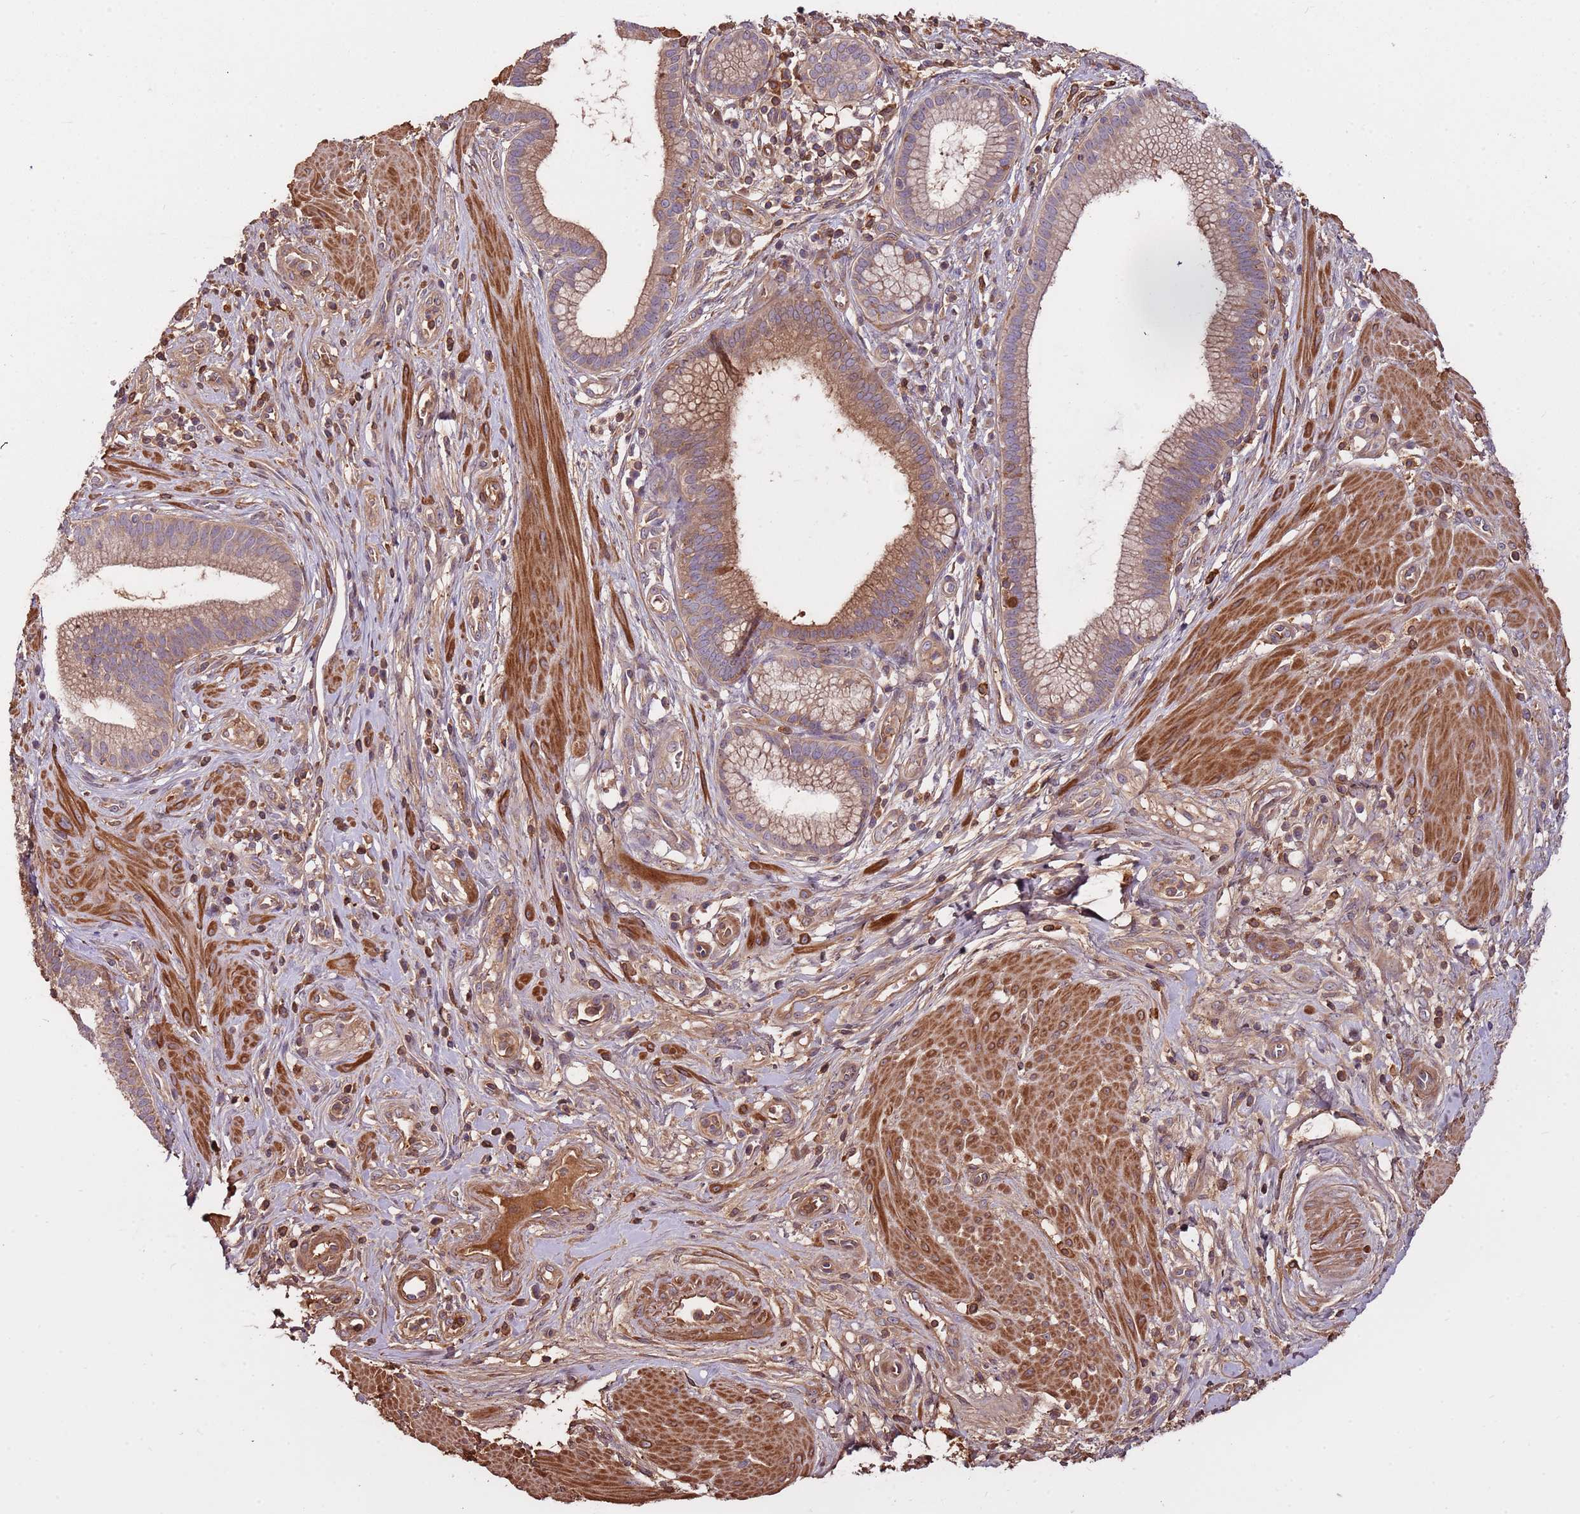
{"staining": {"intensity": "moderate", "quantity": "25%-75%", "location": "cytoplasmic/membranous"}, "tissue": "pancreatic cancer", "cell_type": "Tumor cells", "image_type": "cancer", "snomed": [{"axis": "morphology", "description": "Adenocarcinoma, NOS"}, {"axis": "topography", "description": "Pancreas"}], "caption": "Pancreatic adenocarcinoma stained with a protein marker reveals moderate staining in tumor cells.", "gene": "DENR", "patient": {"sex": "male", "age": 72}}